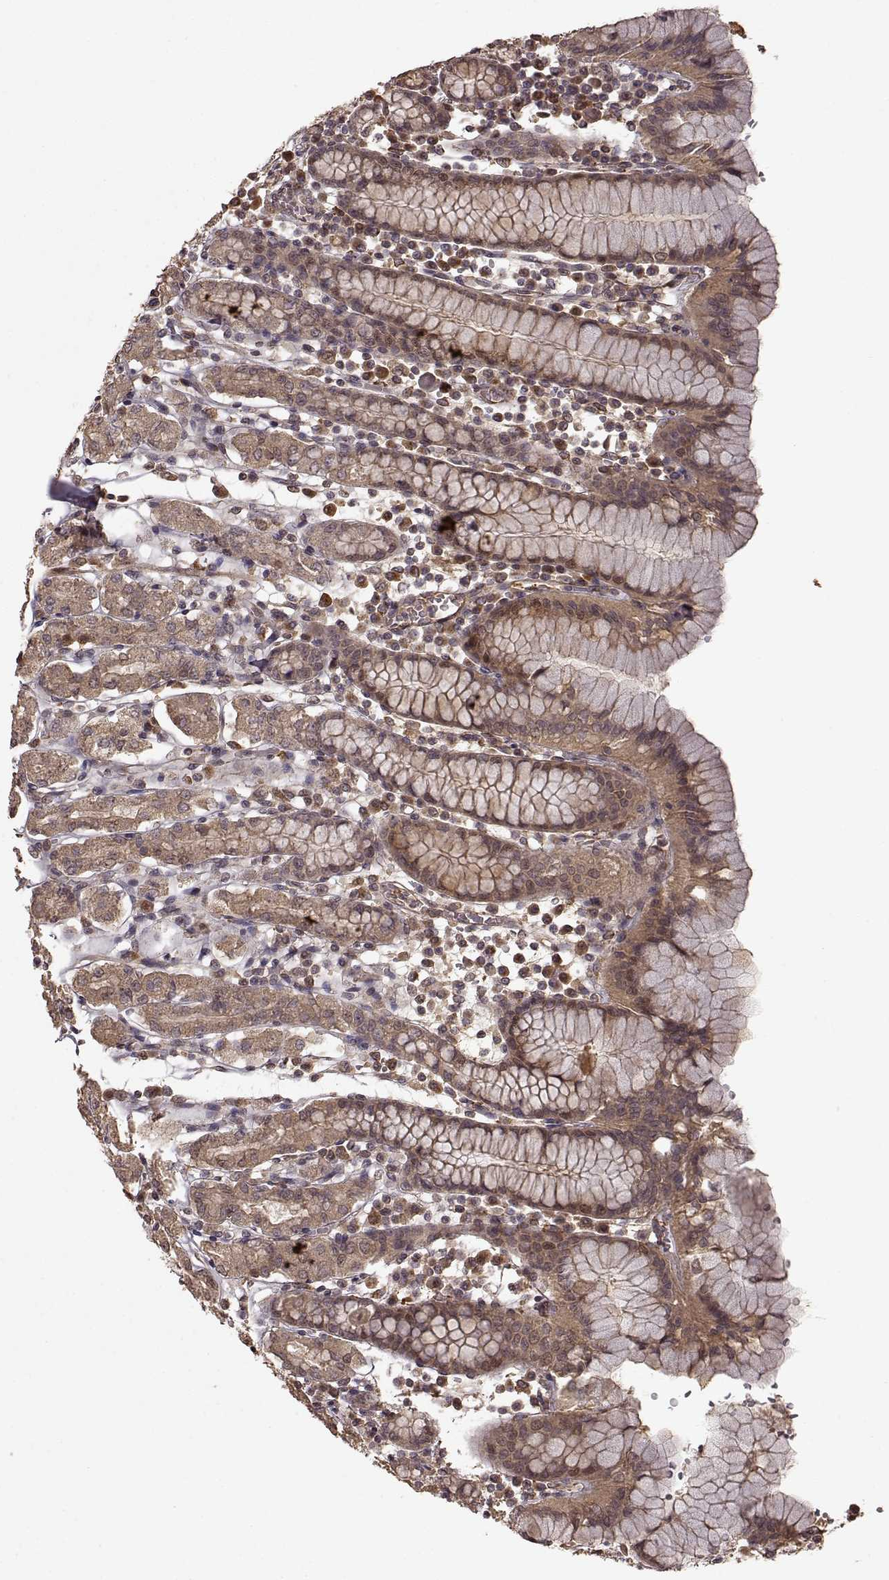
{"staining": {"intensity": "moderate", "quantity": "25%-75%", "location": "cytoplasmic/membranous"}, "tissue": "stomach", "cell_type": "Glandular cells", "image_type": "normal", "snomed": [{"axis": "morphology", "description": "Normal tissue, NOS"}, {"axis": "topography", "description": "Stomach, upper"}, {"axis": "topography", "description": "Stomach"}], "caption": "Immunohistochemical staining of unremarkable human stomach shows moderate cytoplasmic/membranous protein expression in about 25%-75% of glandular cells. The staining was performed using DAB (3,3'-diaminobenzidine), with brown indicating positive protein expression. Nuclei are stained blue with hematoxylin.", "gene": "FSTL1", "patient": {"sex": "male", "age": 62}}